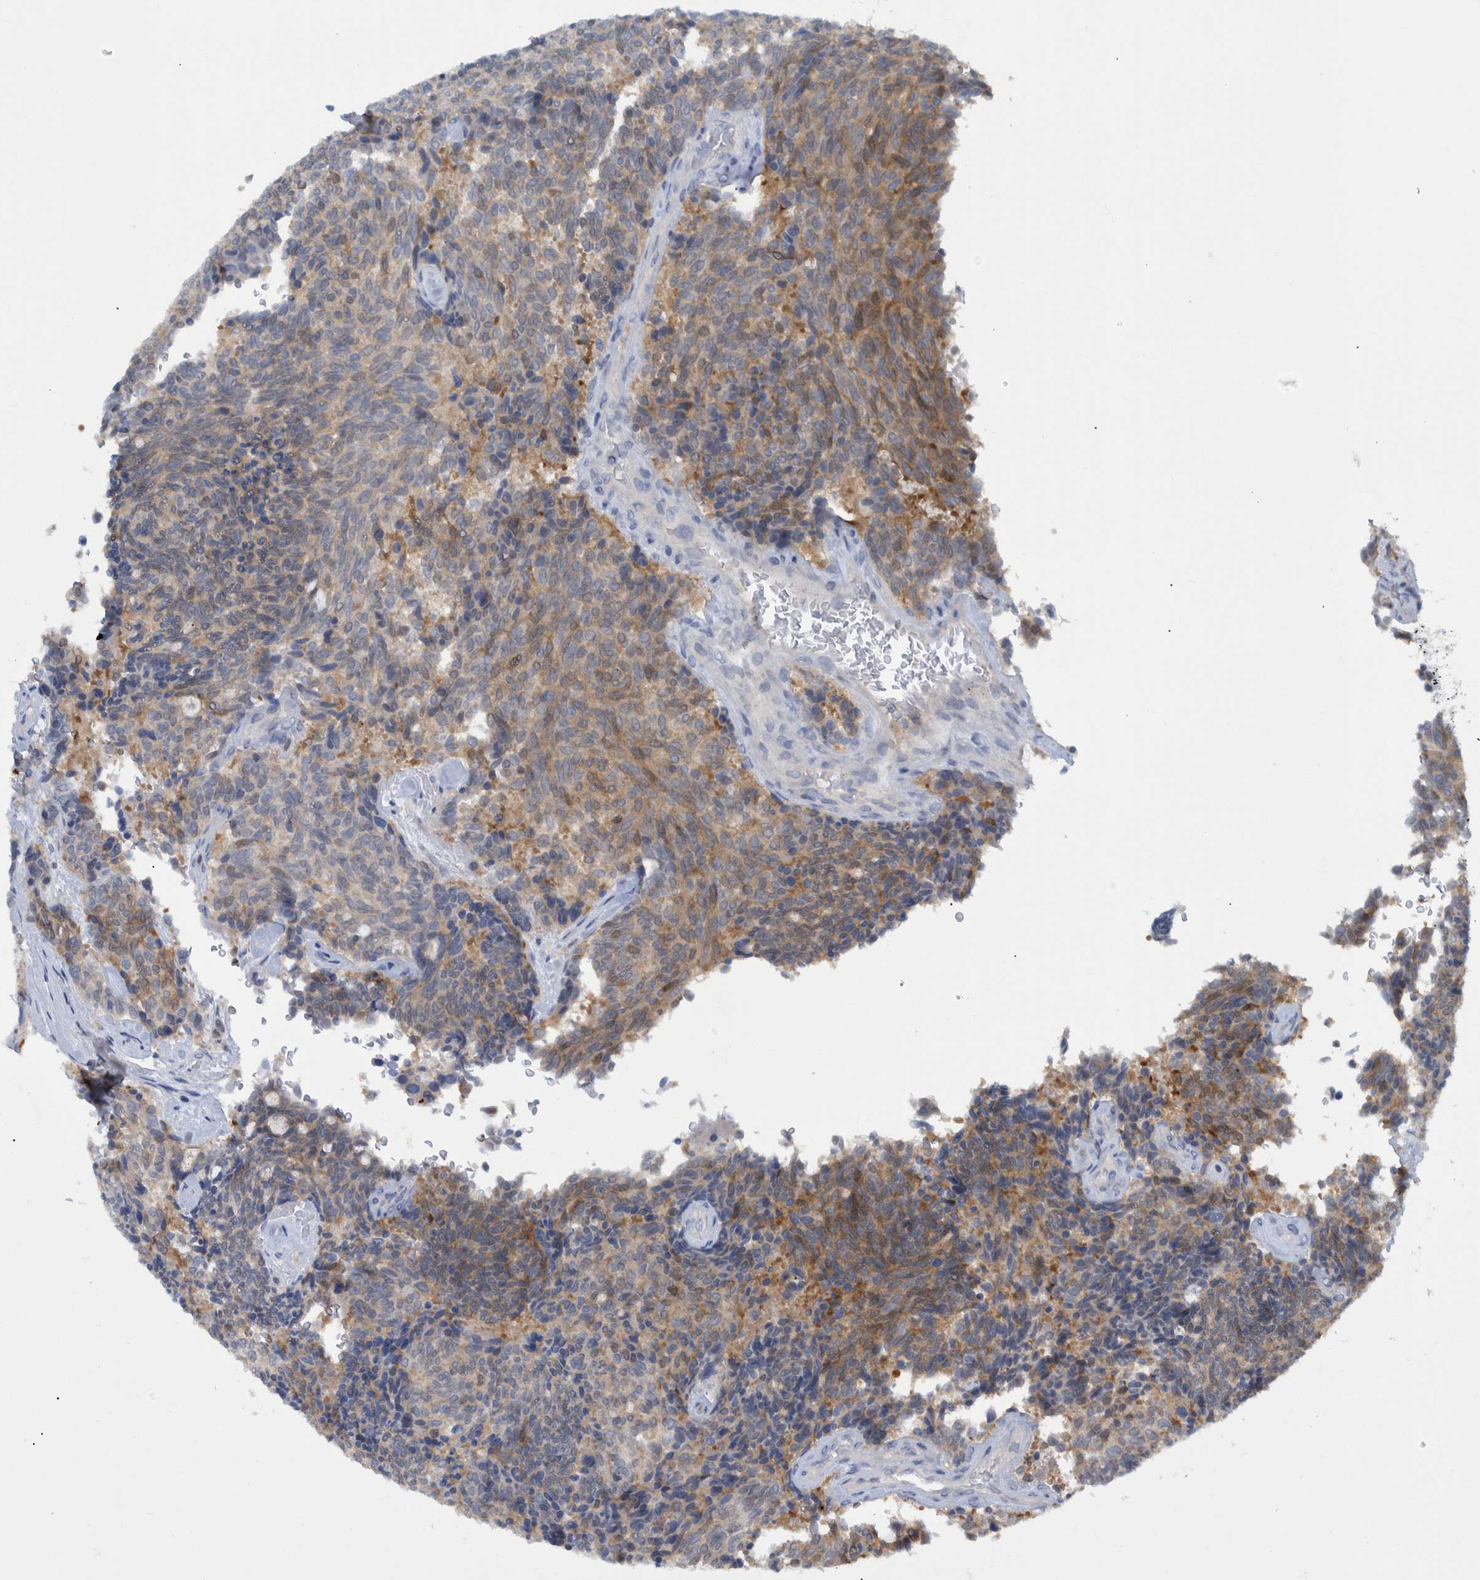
{"staining": {"intensity": "weak", "quantity": "25%-75%", "location": "cytoplasmic/membranous"}, "tissue": "carcinoid", "cell_type": "Tumor cells", "image_type": "cancer", "snomed": [{"axis": "morphology", "description": "Carcinoid, malignant, NOS"}, {"axis": "topography", "description": "Pancreas"}], "caption": "There is low levels of weak cytoplasmic/membranous positivity in tumor cells of malignant carcinoid, as demonstrated by immunohistochemical staining (brown color).", "gene": "PCYT2", "patient": {"sex": "female", "age": 54}}